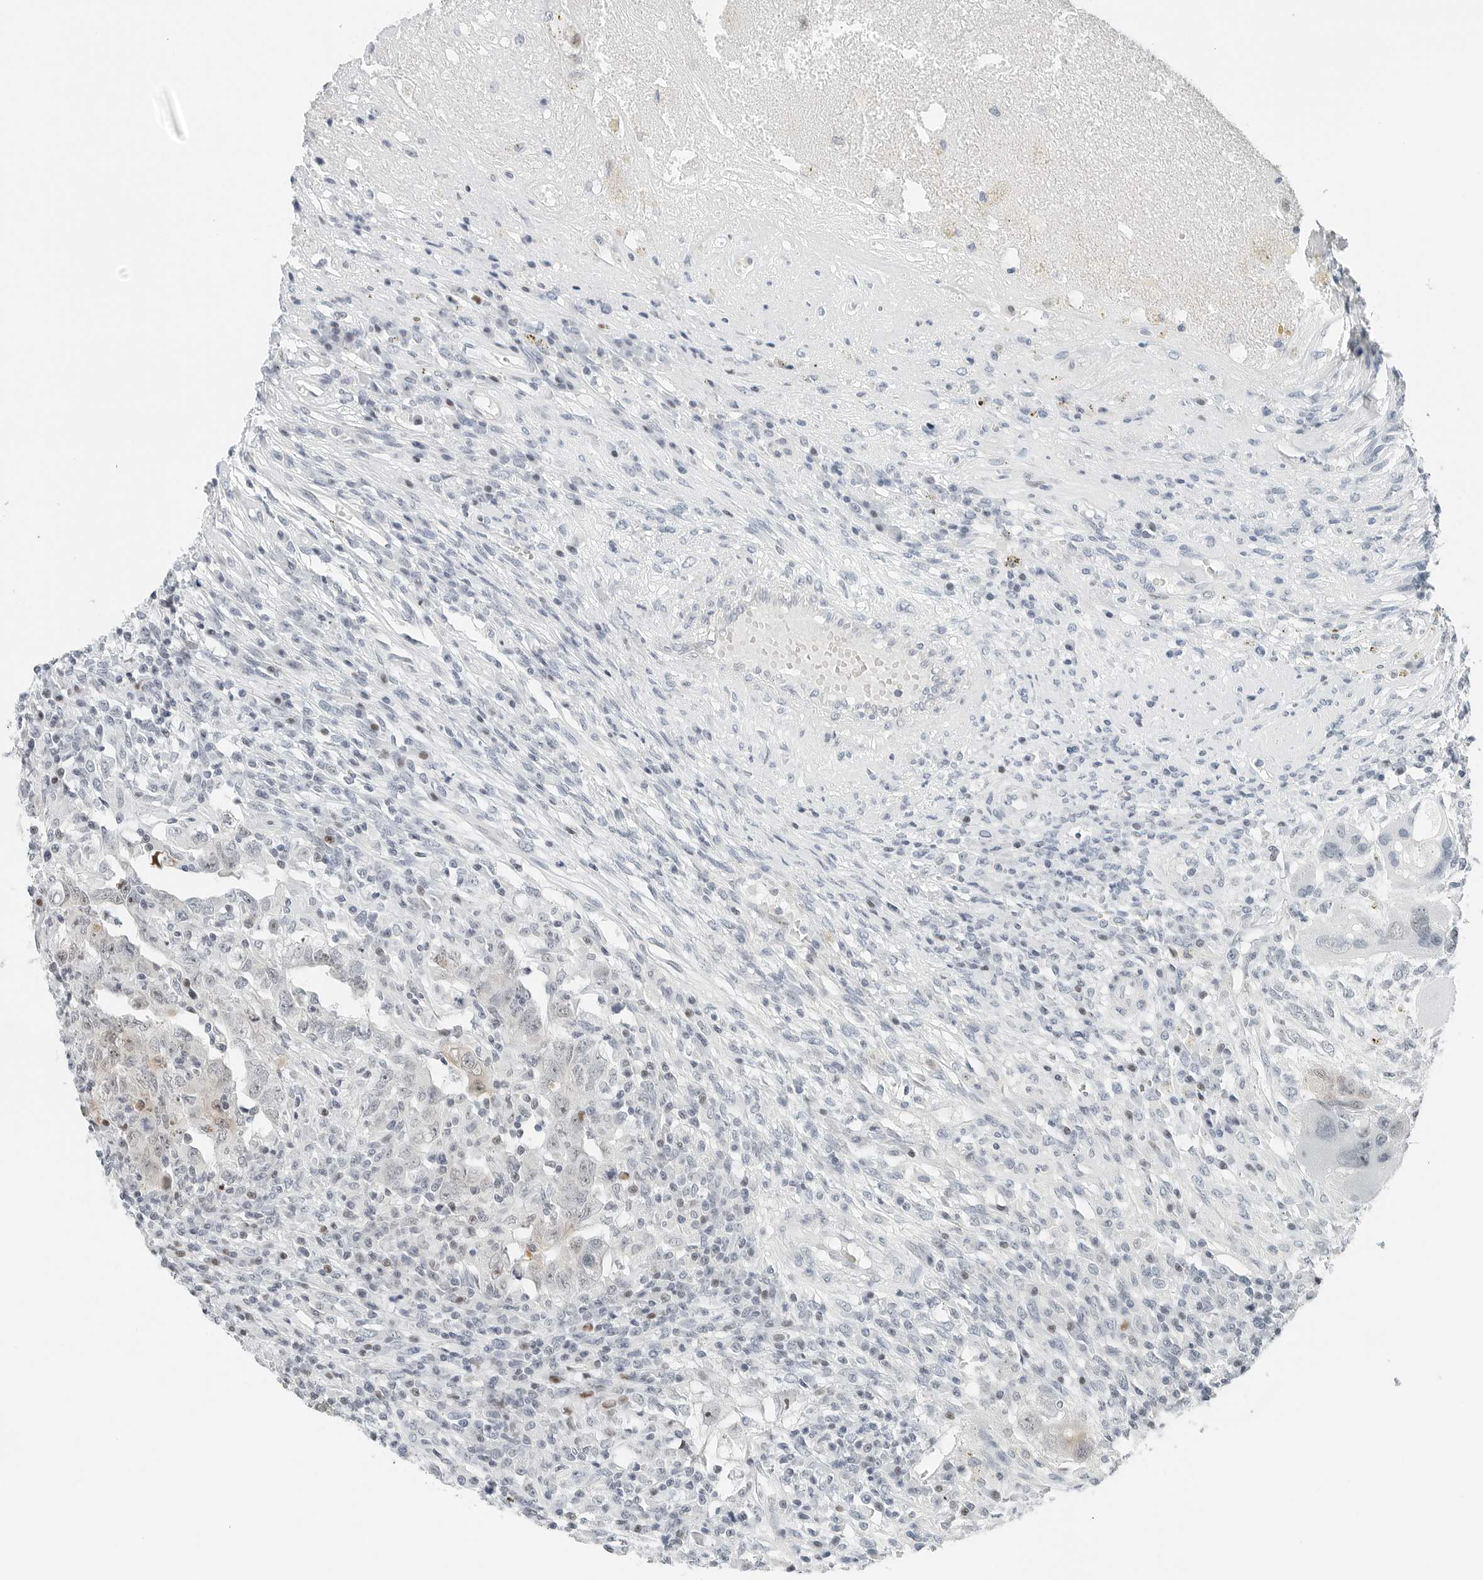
{"staining": {"intensity": "weak", "quantity": "<25%", "location": "cytoplasmic/membranous,nuclear"}, "tissue": "testis cancer", "cell_type": "Tumor cells", "image_type": "cancer", "snomed": [{"axis": "morphology", "description": "Carcinoma, Embryonal, NOS"}, {"axis": "topography", "description": "Testis"}], "caption": "IHC of human testis cancer (embryonal carcinoma) displays no positivity in tumor cells.", "gene": "NTMT2", "patient": {"sex": "male", "age": 26}}